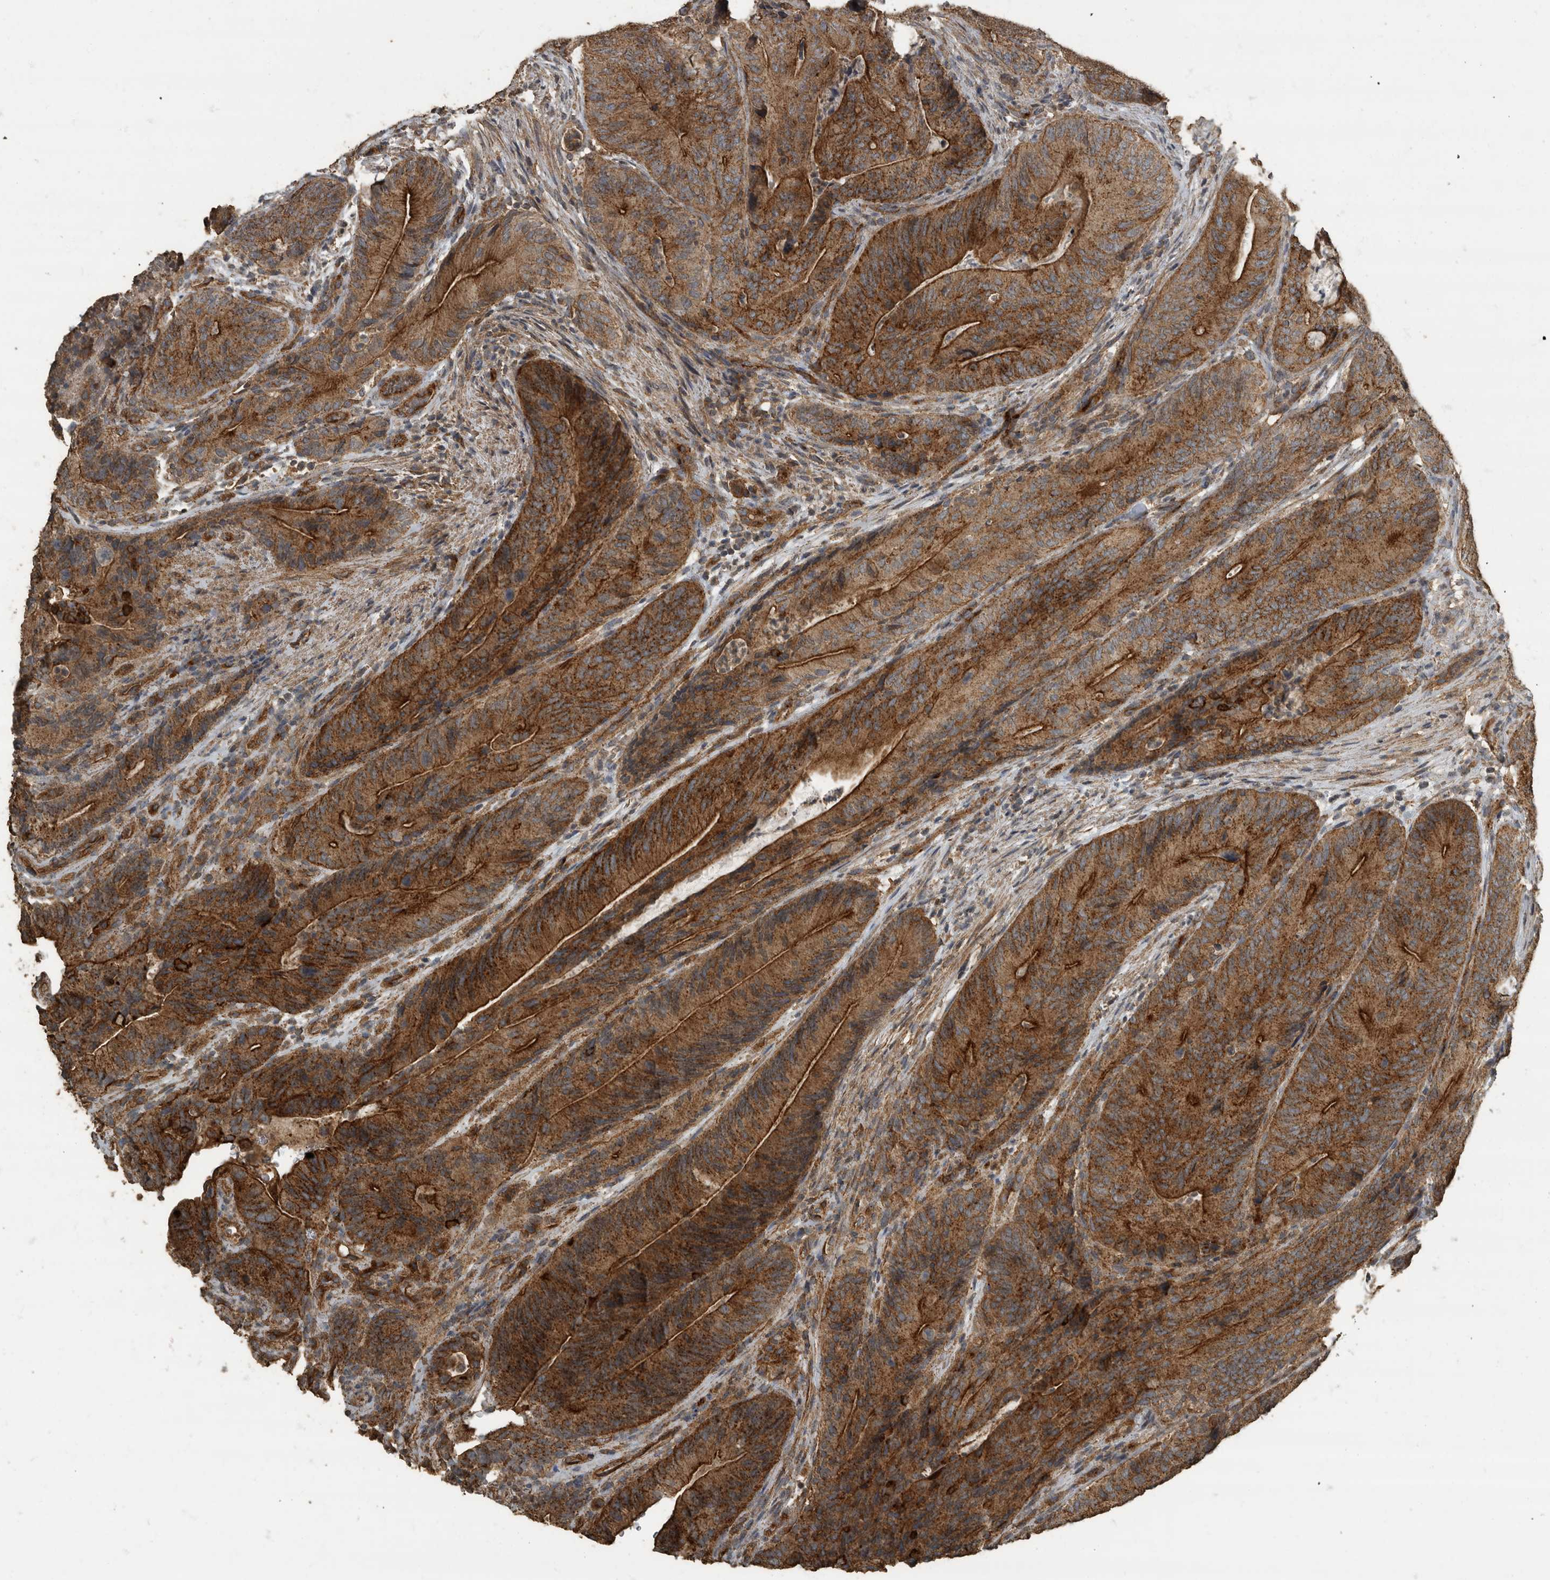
{"staining": {"intensity": "strong", "quantity": ">75%", "location": "cytoplasmic/membranous"}, "tissue": "colorectal cancer", "cell_type": "Tumor cells", "image_type": "cancer", "snomed": [{"axis": "morphology", "description": "Normal tissue, NOS"}, {"axis": "topography", "description": "Colon"}], "caption": "This image displays IHC staining of colorectal cancer, with high strong cytoplasmic/membranous expression in about >75% of tumor cells.", "gene": "IL15RA", "patient": {"sex": "female", "age": 82}}